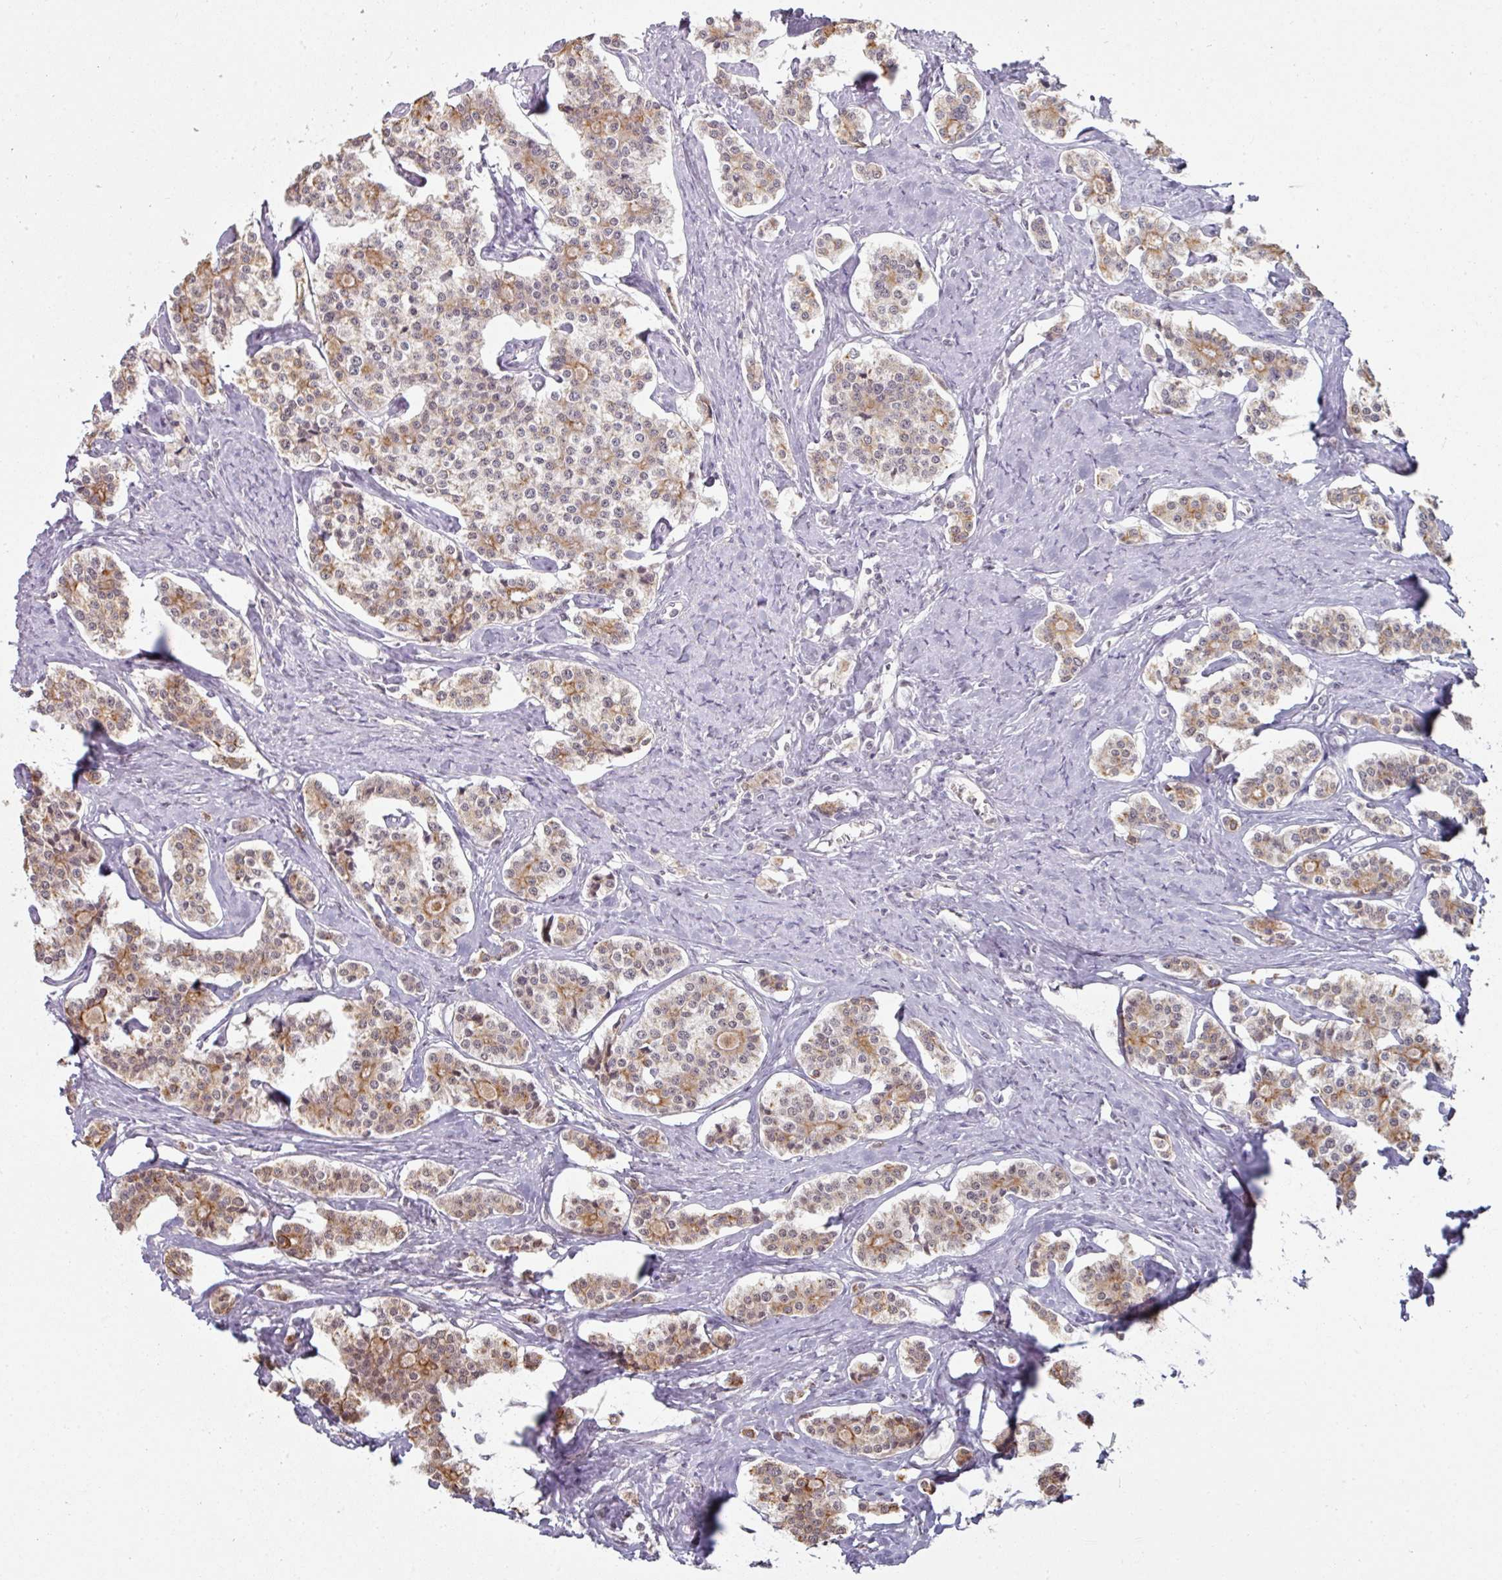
{"staining": {"intensity": "moderate", "quantity": "25%-75%", "location": "cytoplasmic/membranous,nuclear"}, "tissue": "carcinoid", "cell_type": "Tumor cells", "image_type": "cancer", "snomed": [{"axis": "morphology", "description": "Carcinoid, malignant, NOS"}, {"axis": "topography", "description": "Small intestine"}], "caption": "Tumor cells show medium levels of moderate cytoplasmic/membranous and nuclear staining in approximately 25%-75% of cells in malignant carcinoid.", "gene": "GTF2H3", "patient": {"sex": "male", "age": 63}}